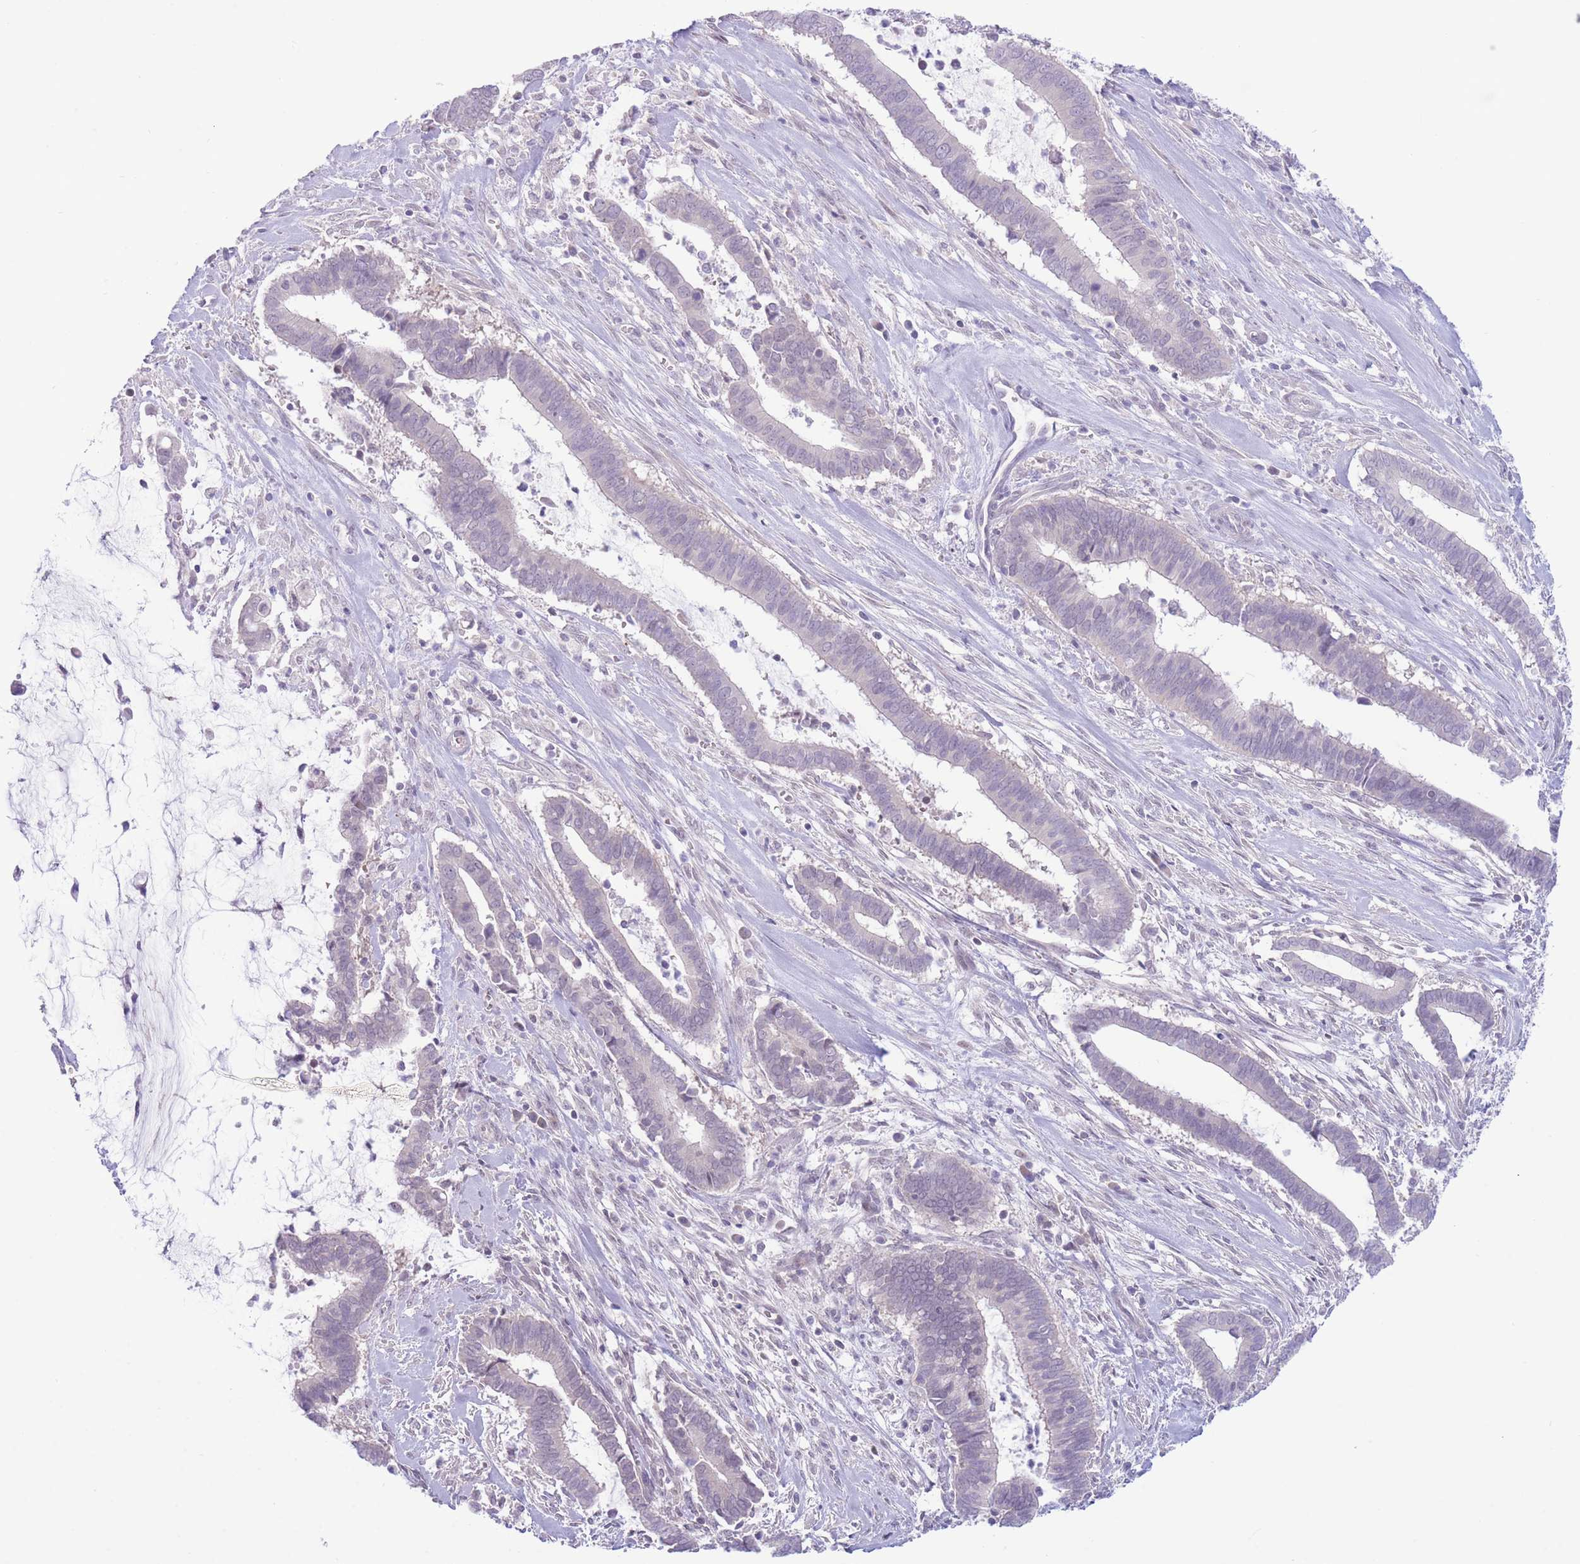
{"staining": {"intensity": "negative", "quantity": "none", "location": "none"}, "tissue": "cervical cancer", "cell_type": "Tumor cells", "image_type": "cancer", "snomed": [{"axis": "morphology", "description": "Adenocarcinoma, NOS"}, {"axis": "topography", "description": "Cervix"}], "caption": "The micrograph shows no staining of tumor cells in cervical cancer.", "gene": "FBXO46", "patient": {"sex": "female", "age": 44}}